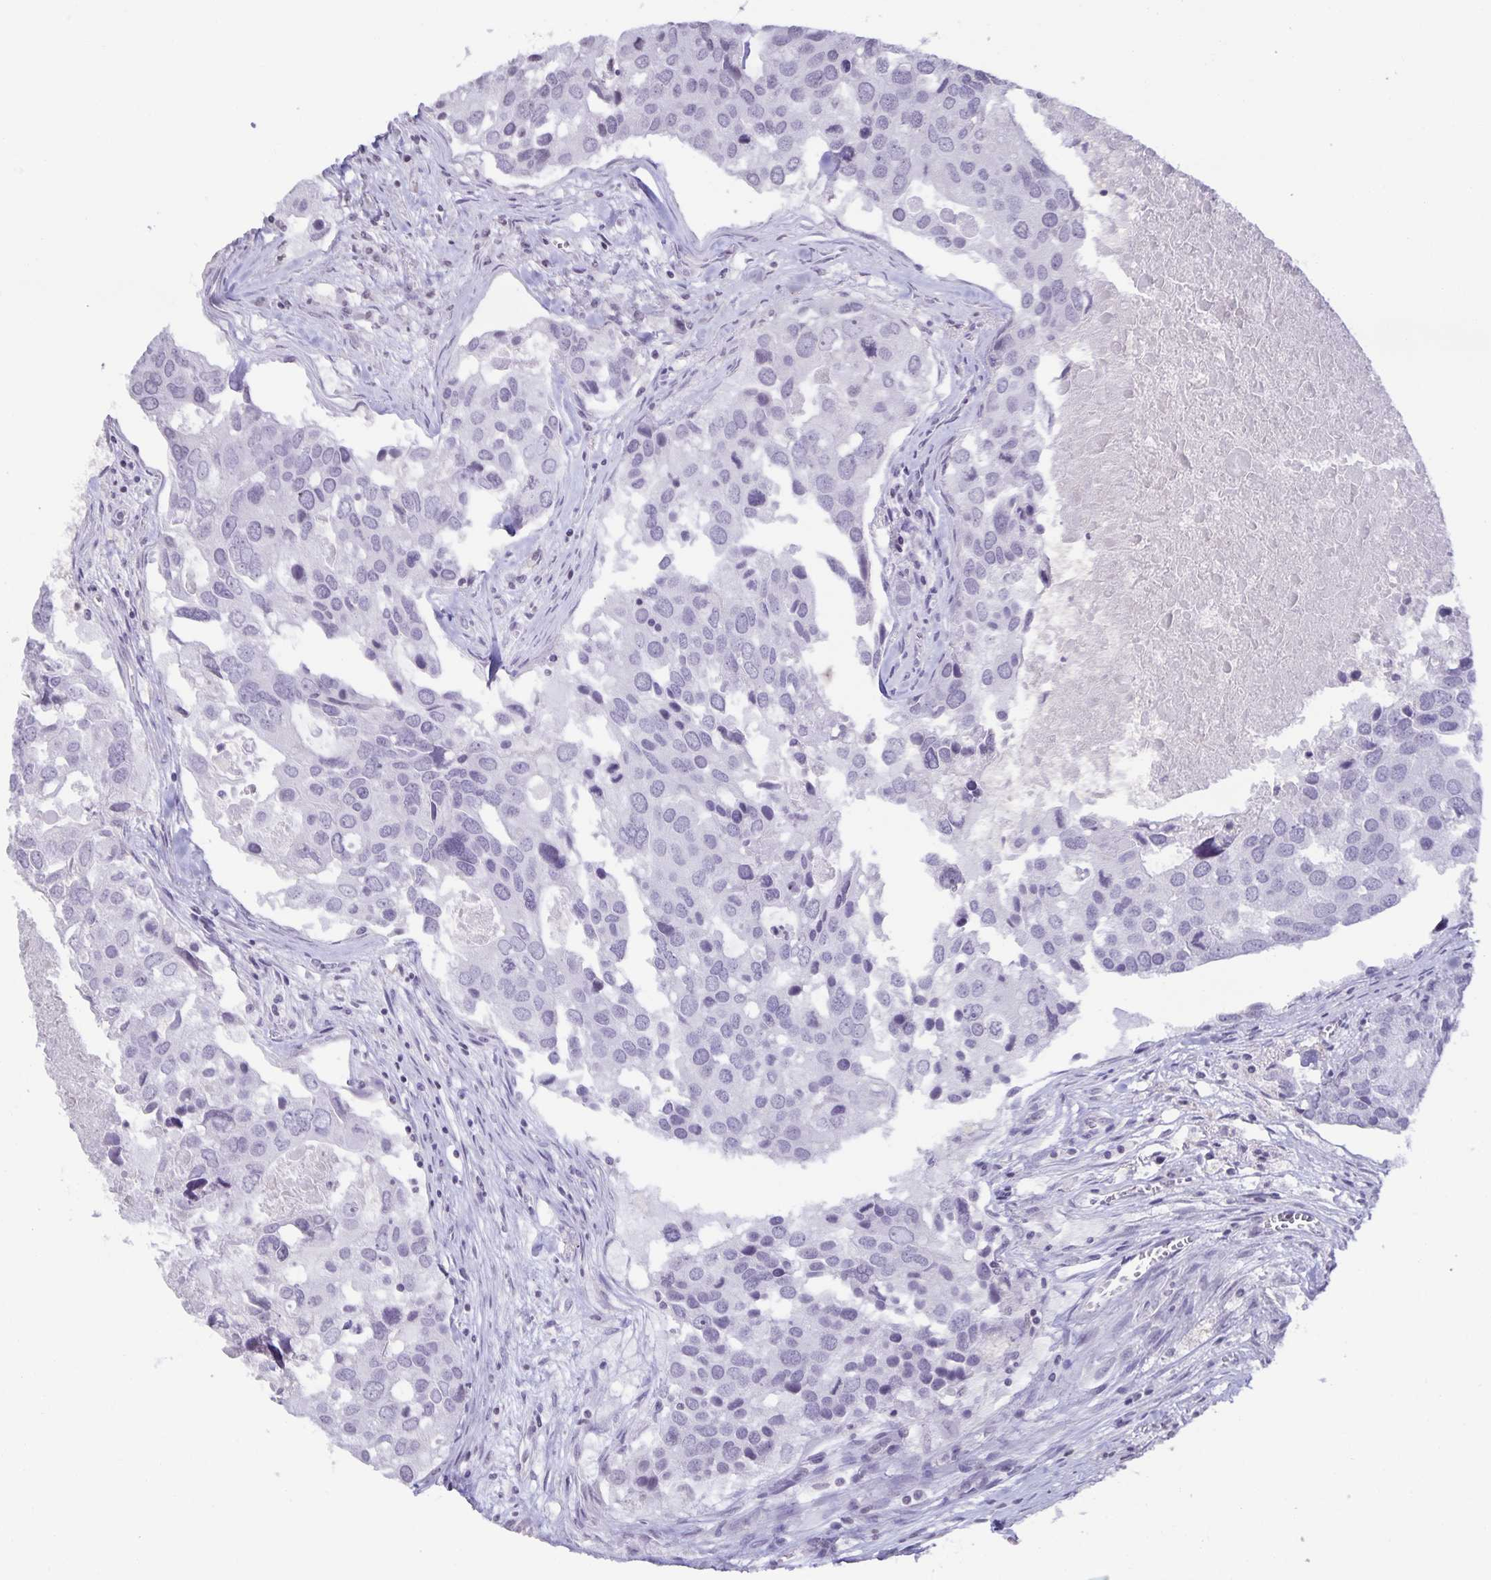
{"staining": {"intensity": "negative", "quantity": "none", "location": "none"}, "tissue": "breast cancer", "cell_type": "Tumor cells", "image_type": "cancer", "snomed": [{"axis": "morphology", "description": "Duct carcinoma"}, {"axis": "topography", "description": "Breast"}], "caption": "This is an IHC photomicrograph of breast intraductal carcinoma. There is no expression in tumor cells.", "gene": "AQP4", "patient": {"sex": "female", "age": 83}}